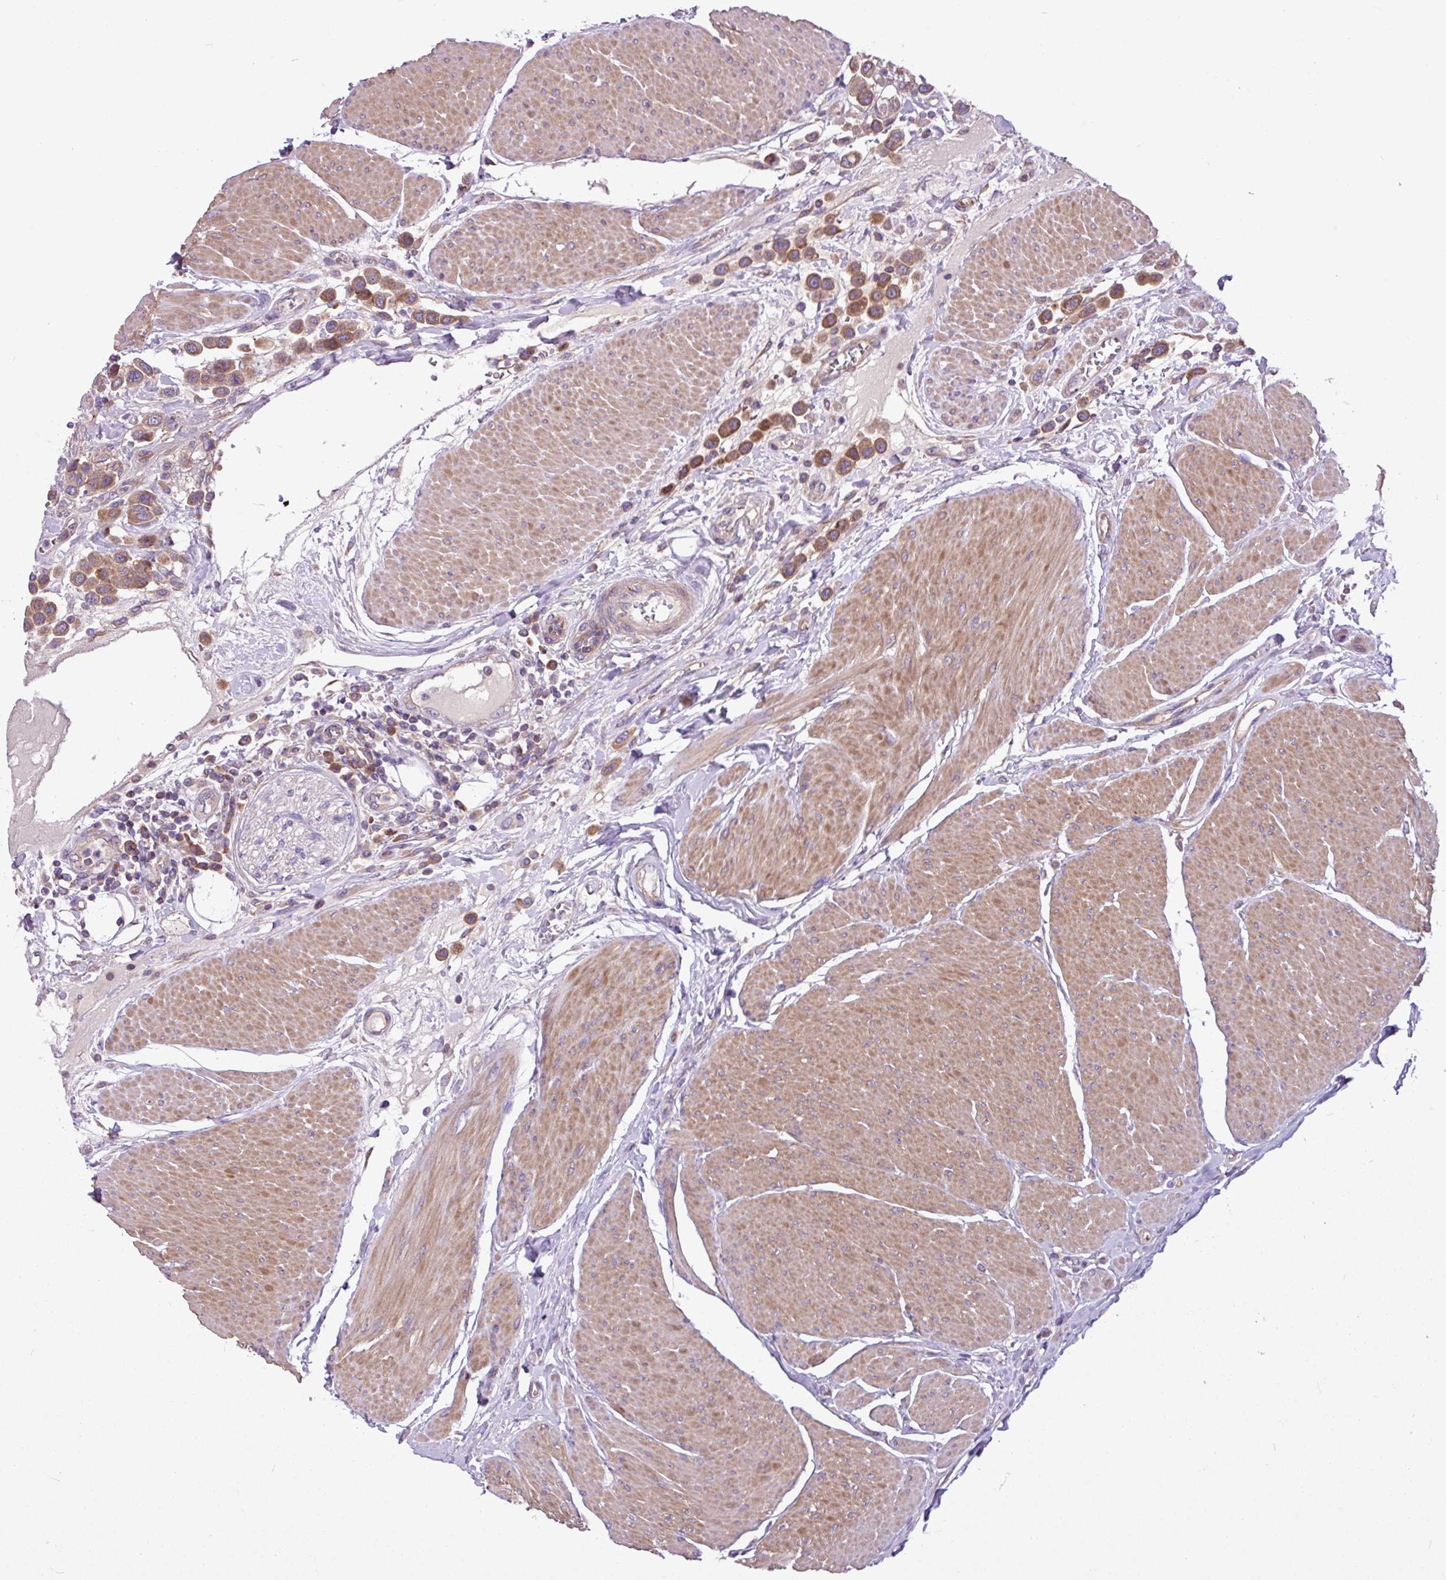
{"staining": {"intensity": "moderate", "quantity": ">75%", "location": "cytoplasmic/membranous"}, "tissue": "urothelial cancer", "cell_type": "Tumor cells", "image_type": "cancer", "snomed": [{"axis": "morphology", "description": "Urothelial carcinoma, High grade"}, {"axis": "topography", "description": "Urinary bladder"}], "caption": "DAB immunohistochemical staining of human high-grade urothelial carcinoma exhibits moderate cytoplasmic/membranous protein expression in about >75% of tumor cells.", "gene": "MROH2A", "patient": {"sex": "male", "age": 50}}